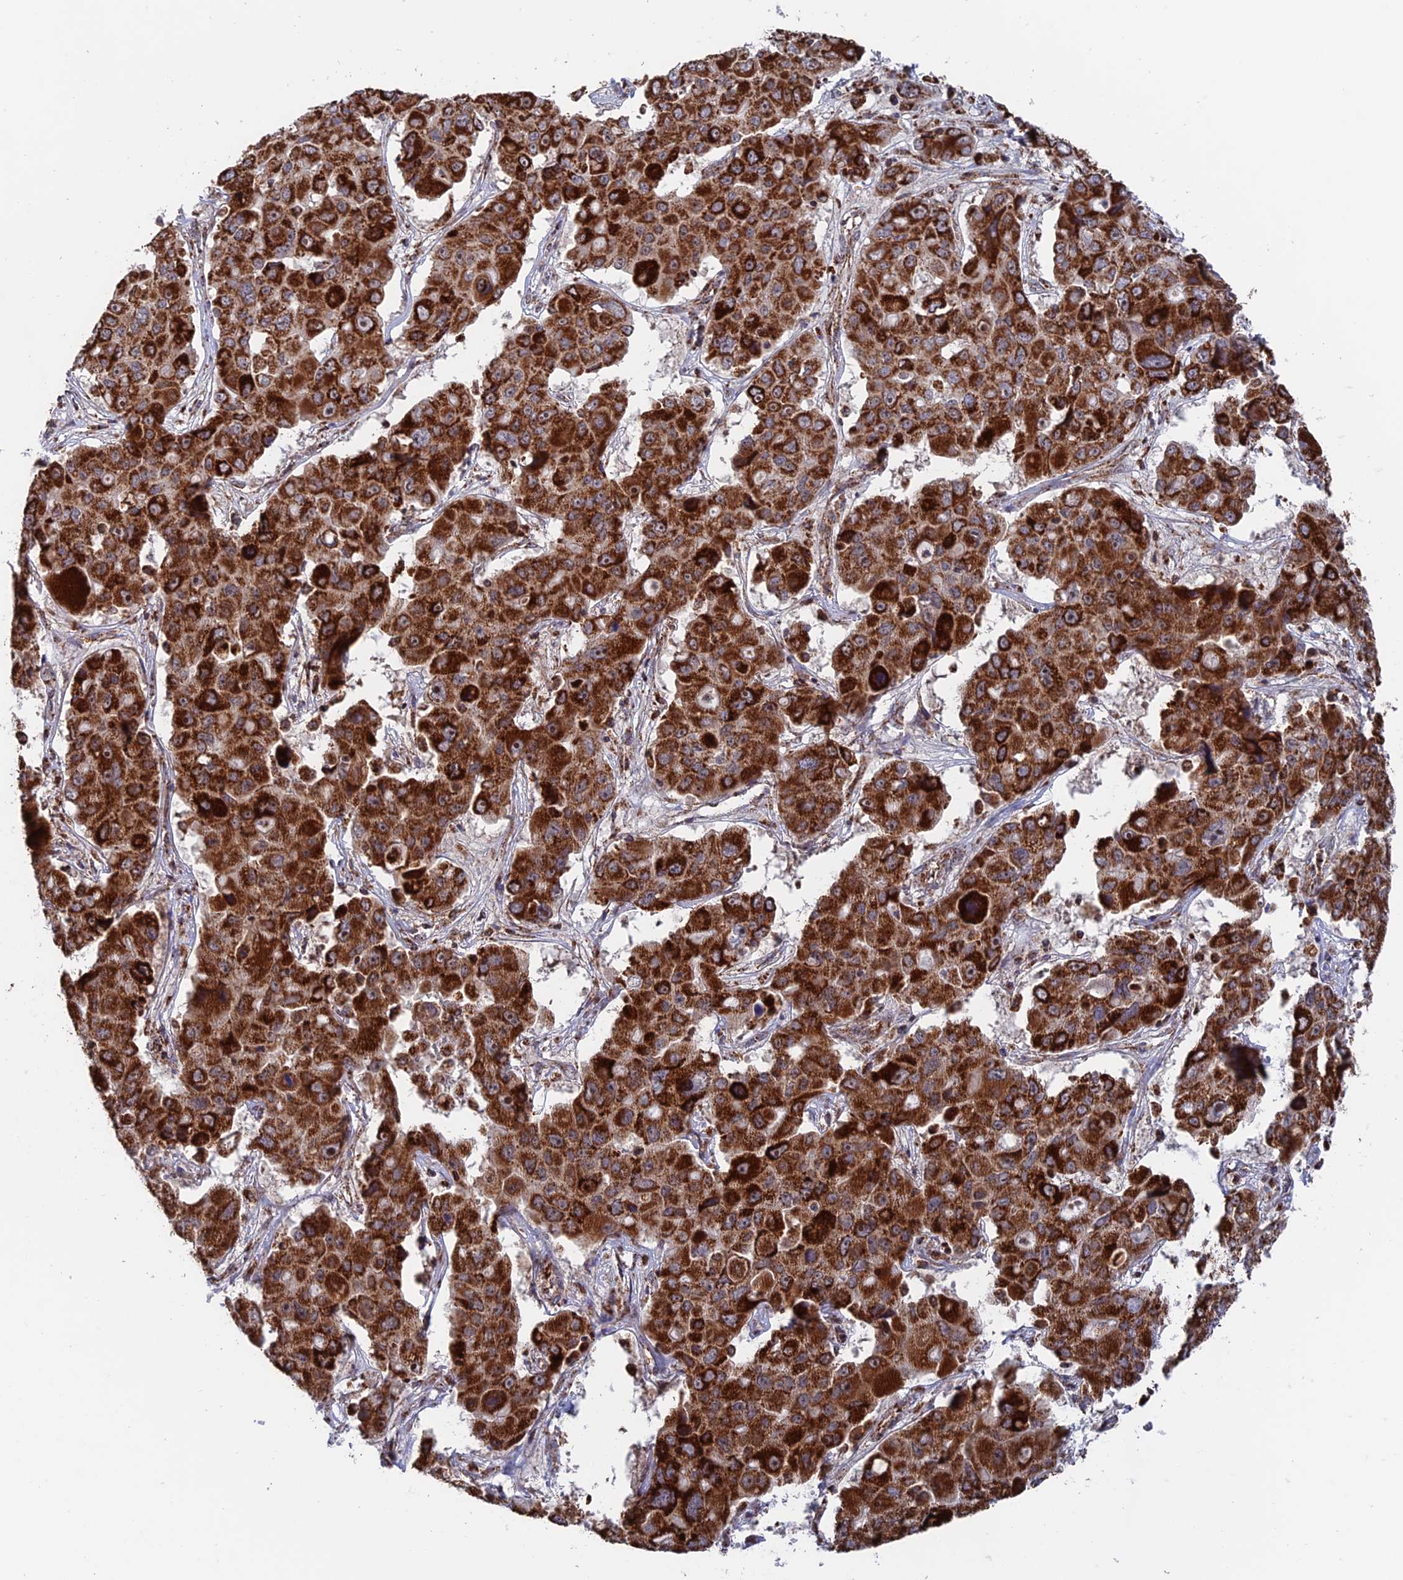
{"staining": {"intensity": "strong", "quantity": ">75%", "location": "cytoplasmic/membranous"}, "tissue": "liver cancer", "cell_type": "Tumor cells", "image_type": "cancer", "snomed": [{"axis": "morphology", "description": "Cholangiocarcinoma"}, {"axis": "topography", "description": "Liver"}], "caption": "The photomicrograph displays a brown stain indicating the presence of a protein in the cytoplasmic/membranous of tumor cells in cholangiocarcinoma (liver). (IHC, brightfield microscopy, high magnification).", "gene": "DTYMK", "patient": {"sex": "male", "age": 67}}